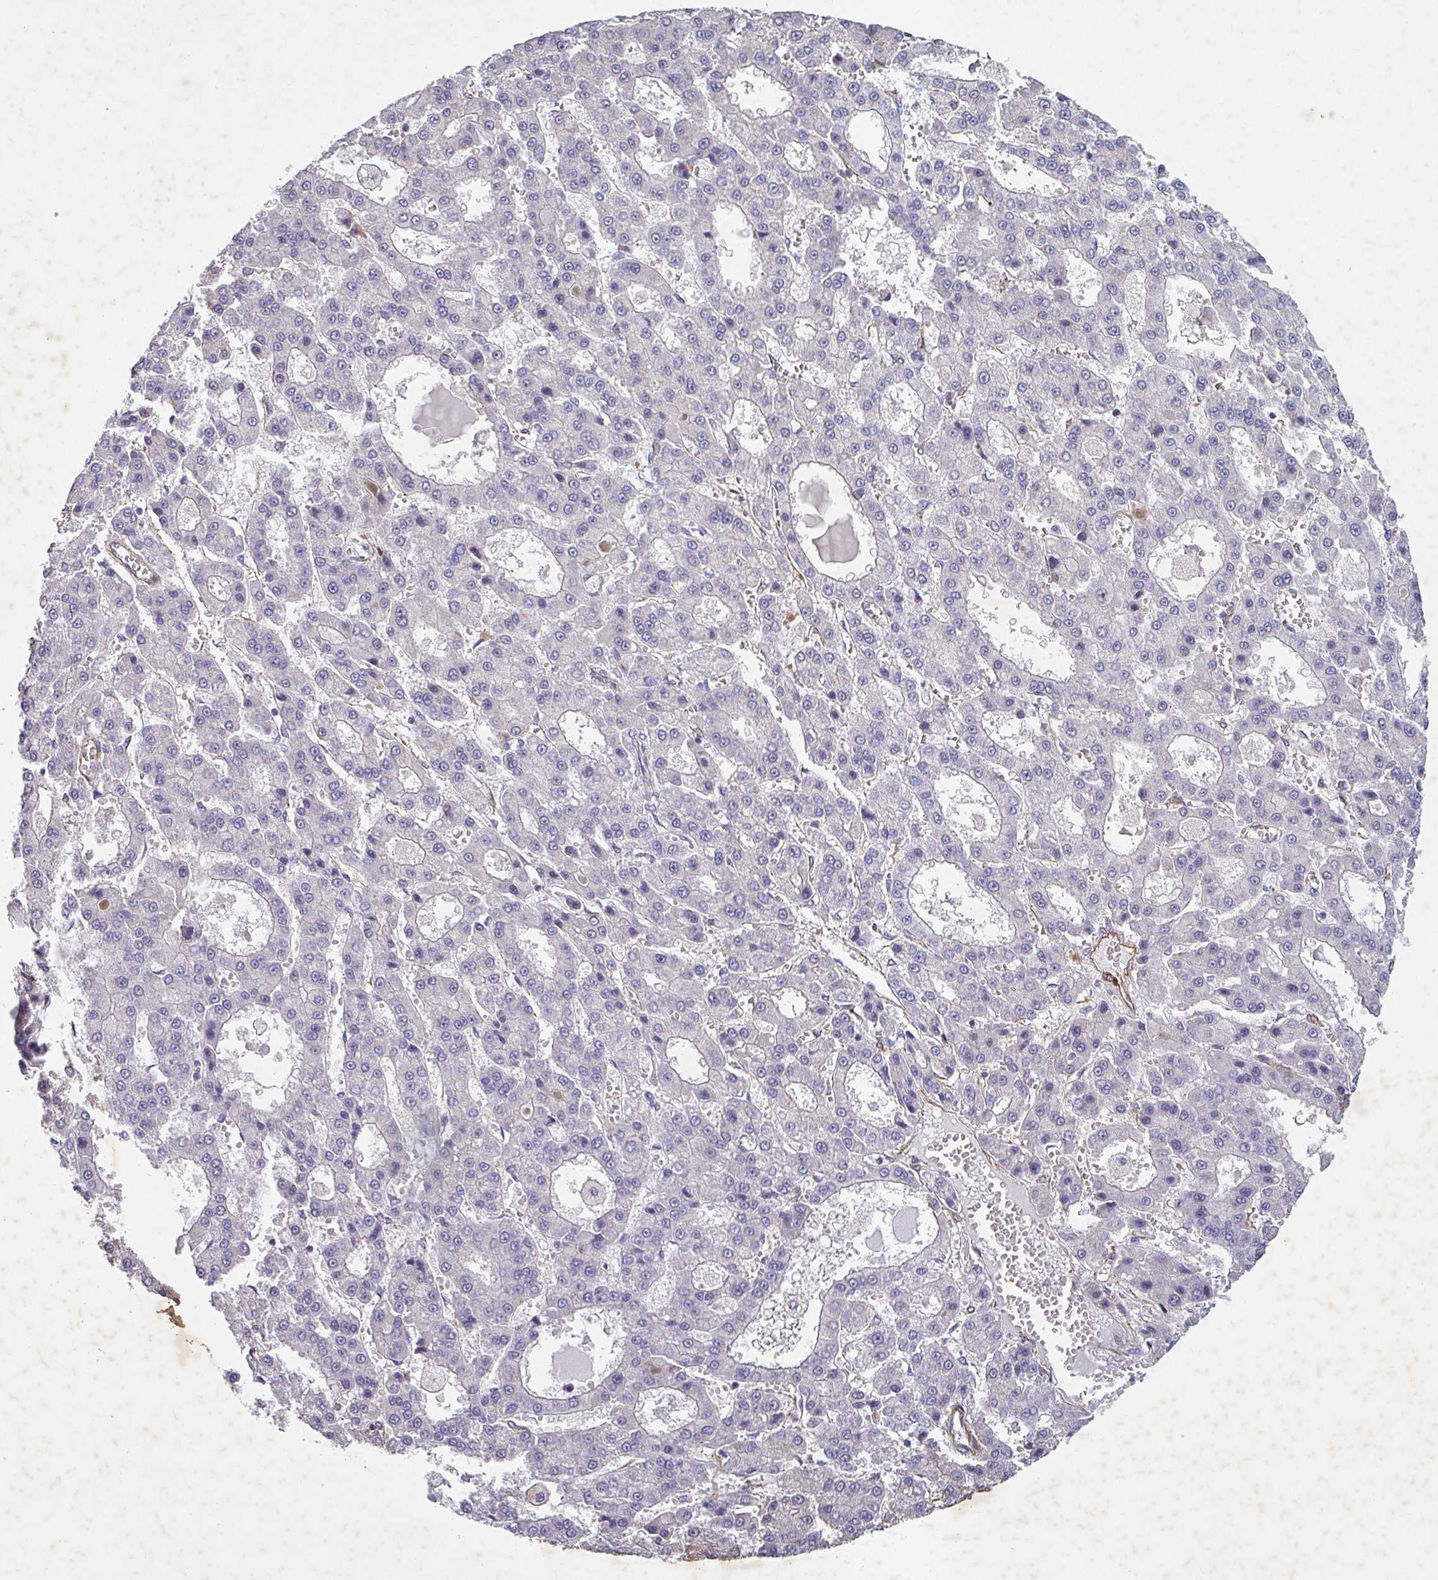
{"staining": {"intensity": "negative", "quantity": "none", "location": "none"}, "tissue": "liver cancer", "cell_type": "Tumor cells", "image_type": "cancer", "snomed": [{"axis": "morphology", "description": "Carcinoma, Hepatocellular, NOS"}, {"axis": "topography", "description": "Liver"}], "caption": "Hepatocellular carcinoma (liver) stained for a protein using IHC exhibits no positivity tumor cells.", "gene": "ATP2C2", "patient": {"sex": "male", "age": 70}}